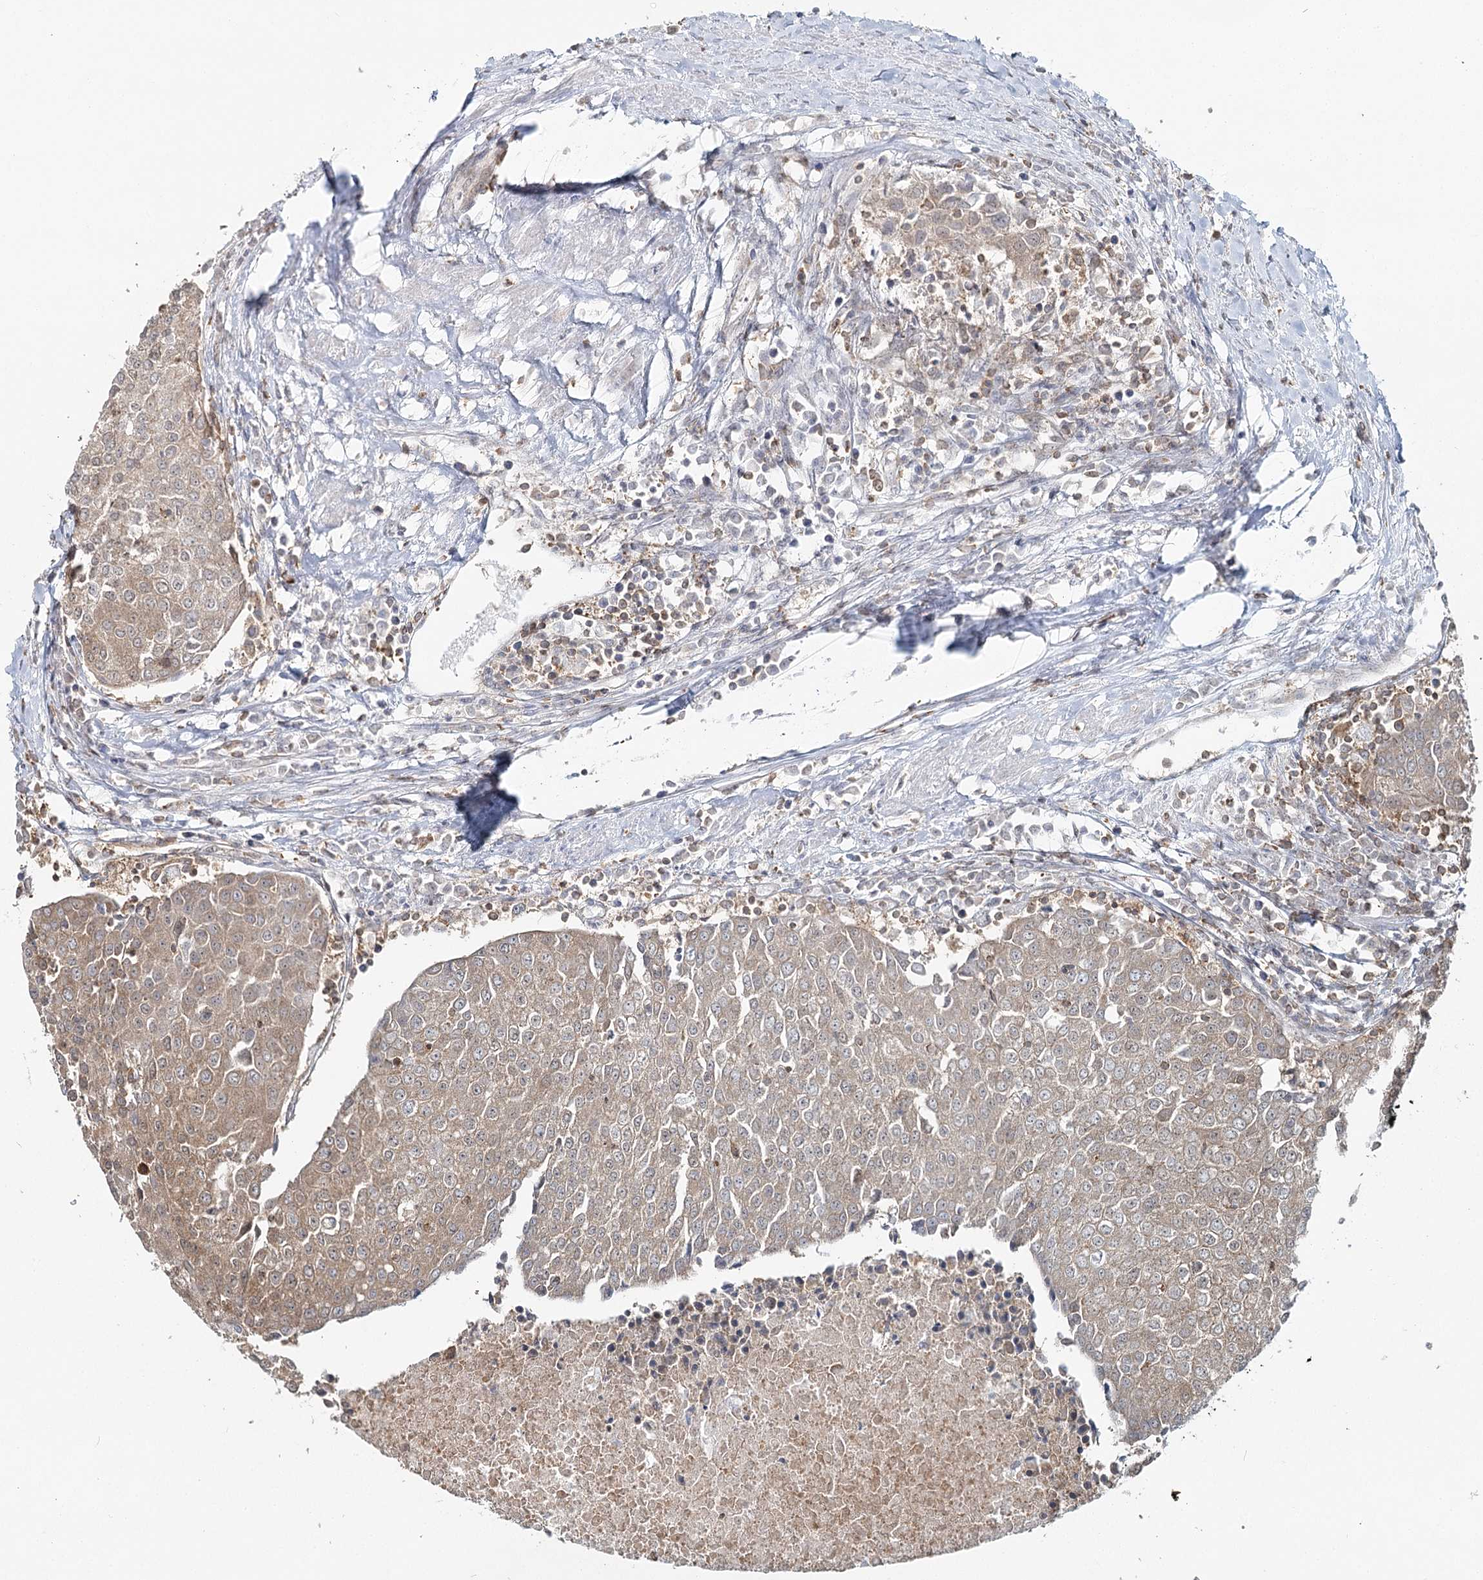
{"staining": {"intensity": "weak", "quantity": ">75%", "location": "cytoplasmic/membranous"}, "tissue": "urothelial cancer", "cell_type": "Tumor cells", "image_type": "cancer", "snomed": [{"axis": "morphology", "description": "Urothelial carcinoma, High grade"}, {"axis": "topography", "description": "Urinary bladder"}], "caption": "Human high-grade urothelial carcinoma stained with a brown dye reveals weak cytoplasmic/membranous positive positivity in about >75% of tumor cells.", "gene": "FAM120B", "patient": {"sex": "female", "age": 85}}